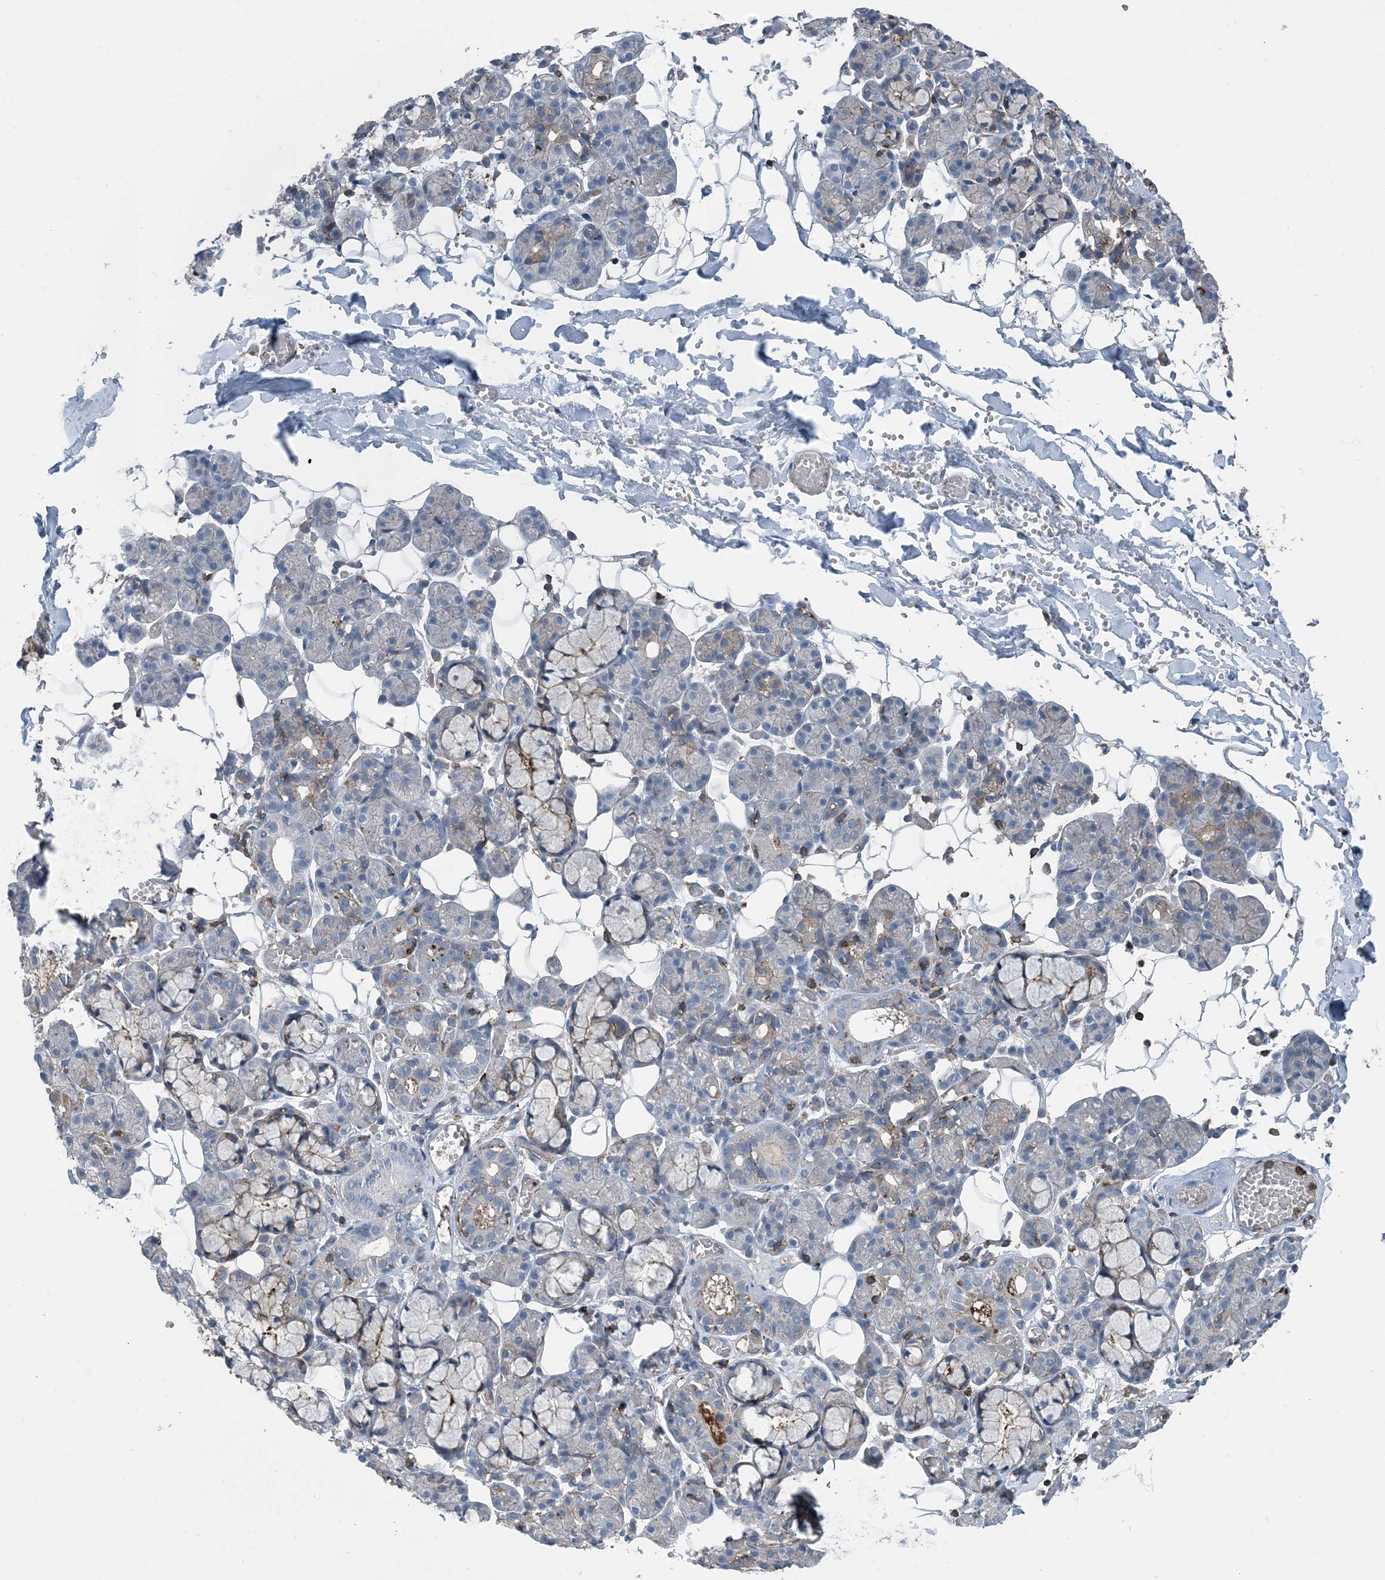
{"staining": {"intensity": "negative", "quantity": "none", "location": "none"}, "tissue": "salivary gland", "cell_type": "Glandular cells", "image_type": "normal", "snomed": [{"axis": "morphology", "description": "Normal tissue, NOS"}, {"axis": "topography", "description": "Salivary gland"}], "caption": "DAB (3,3'-diaminobenzidine) immunohistochemical staining of unremarkable salivary gland exhibits no significant positivity in glandular cells. (Brightfield microscopy of DAB (3,3'-diaminobenzidine) immunohistochemistry (IHC) at high magnification).", "gene": "CFL1", "patient": {"sex": "male", "age": 63}}